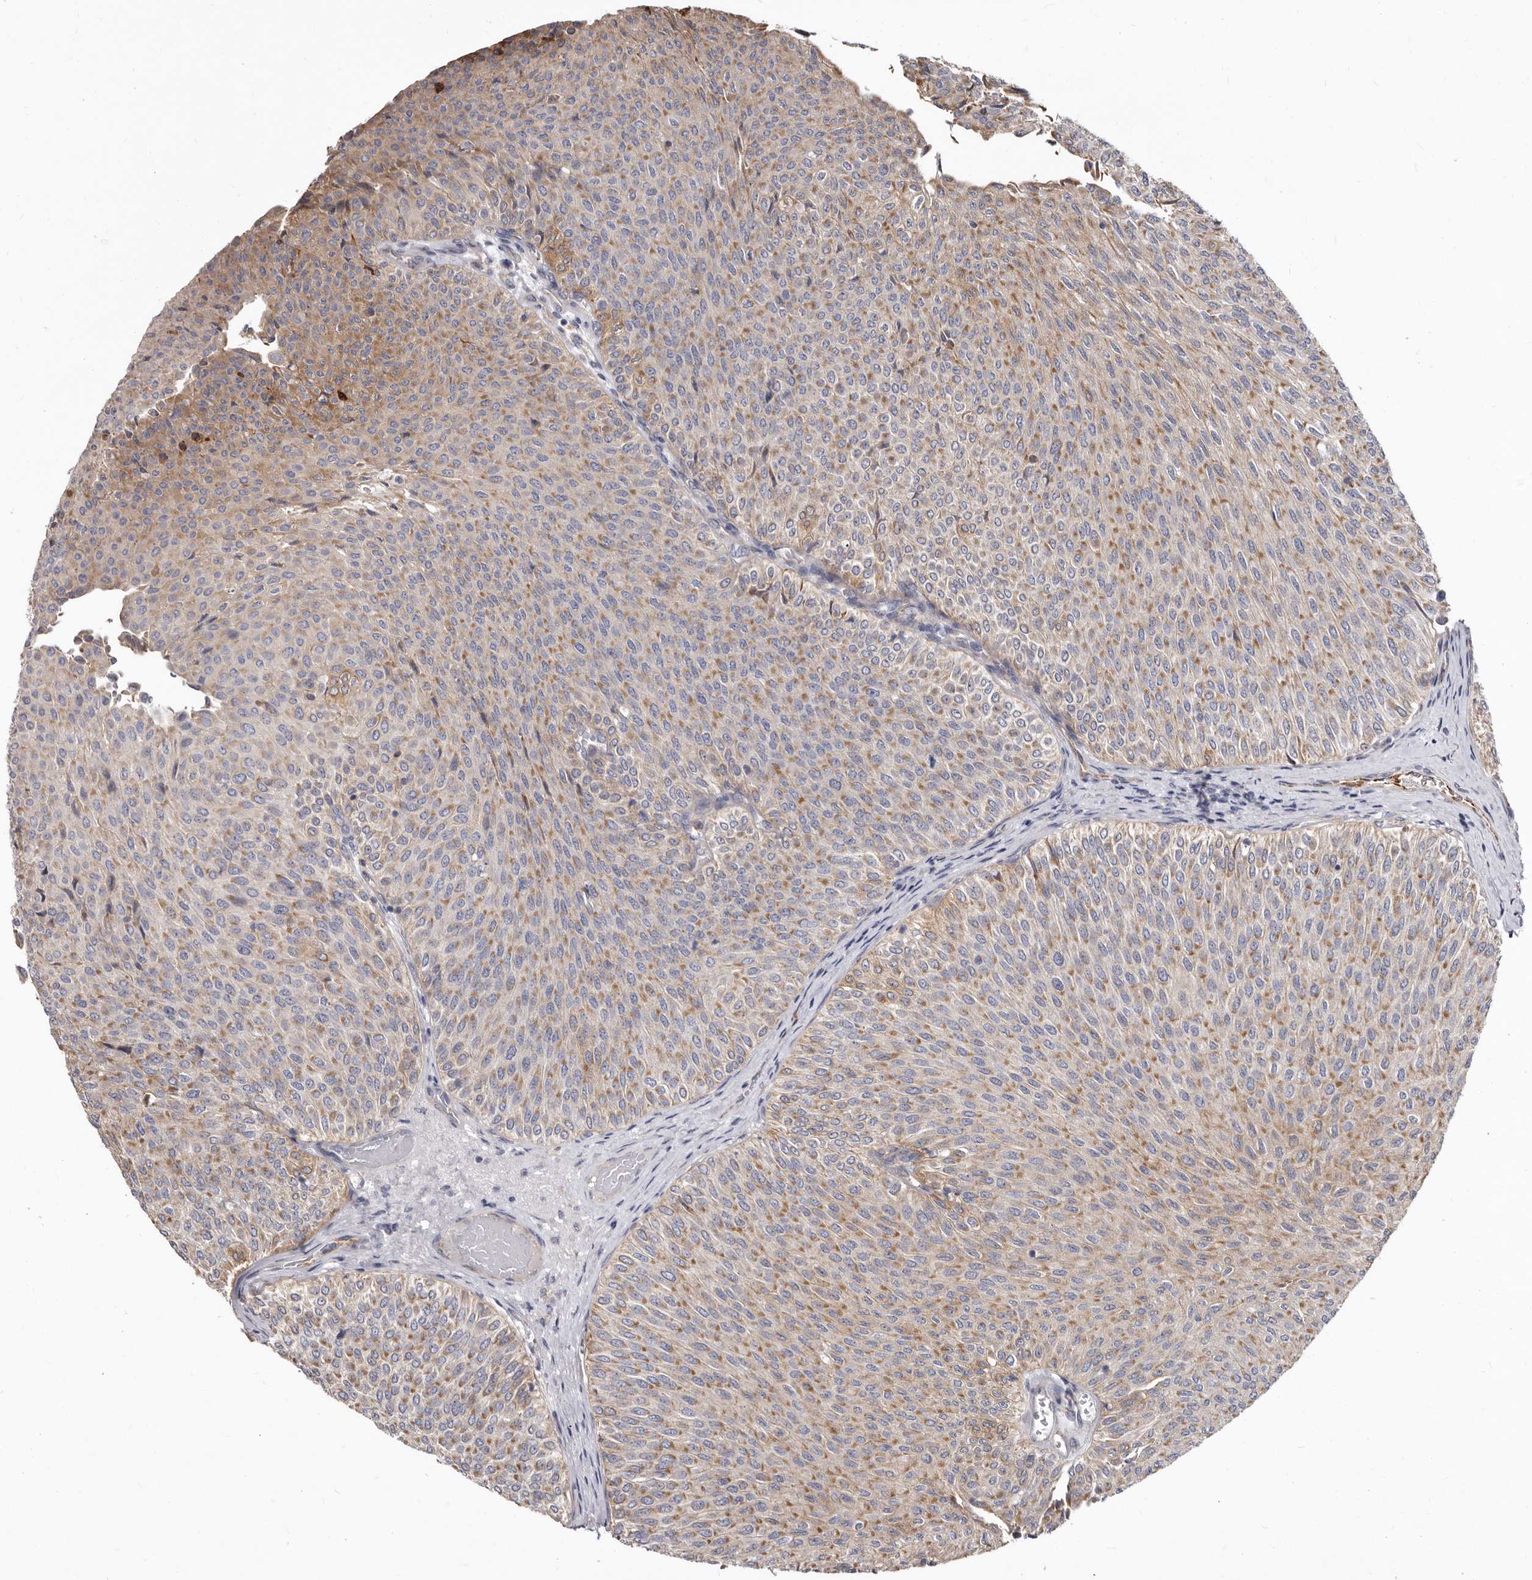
{"staining": {"intensity": "moderate", "quantity": ">75%", "location": "cytoplasmic/membranous"}, "tissue": "urothelial cancer", "cell_type": "Tumor cells", "image_type": "cancer", "snomed": [{"axis": "morphology", "description": "Urothelial carcinoma, Low grade"}, {"axis": "topography", "description": "Urinary bladder"}], "caption": "The histopathology image shows a brown stain indicating the presence of a protein in the cytoplasmic/membranous of tumor cells in urothelial carcinoma (low-grade). (IHC, brightfield microscopy, high magnification).", "gene": "FMO2", "patient": {"sex": "male", "age": 78}}